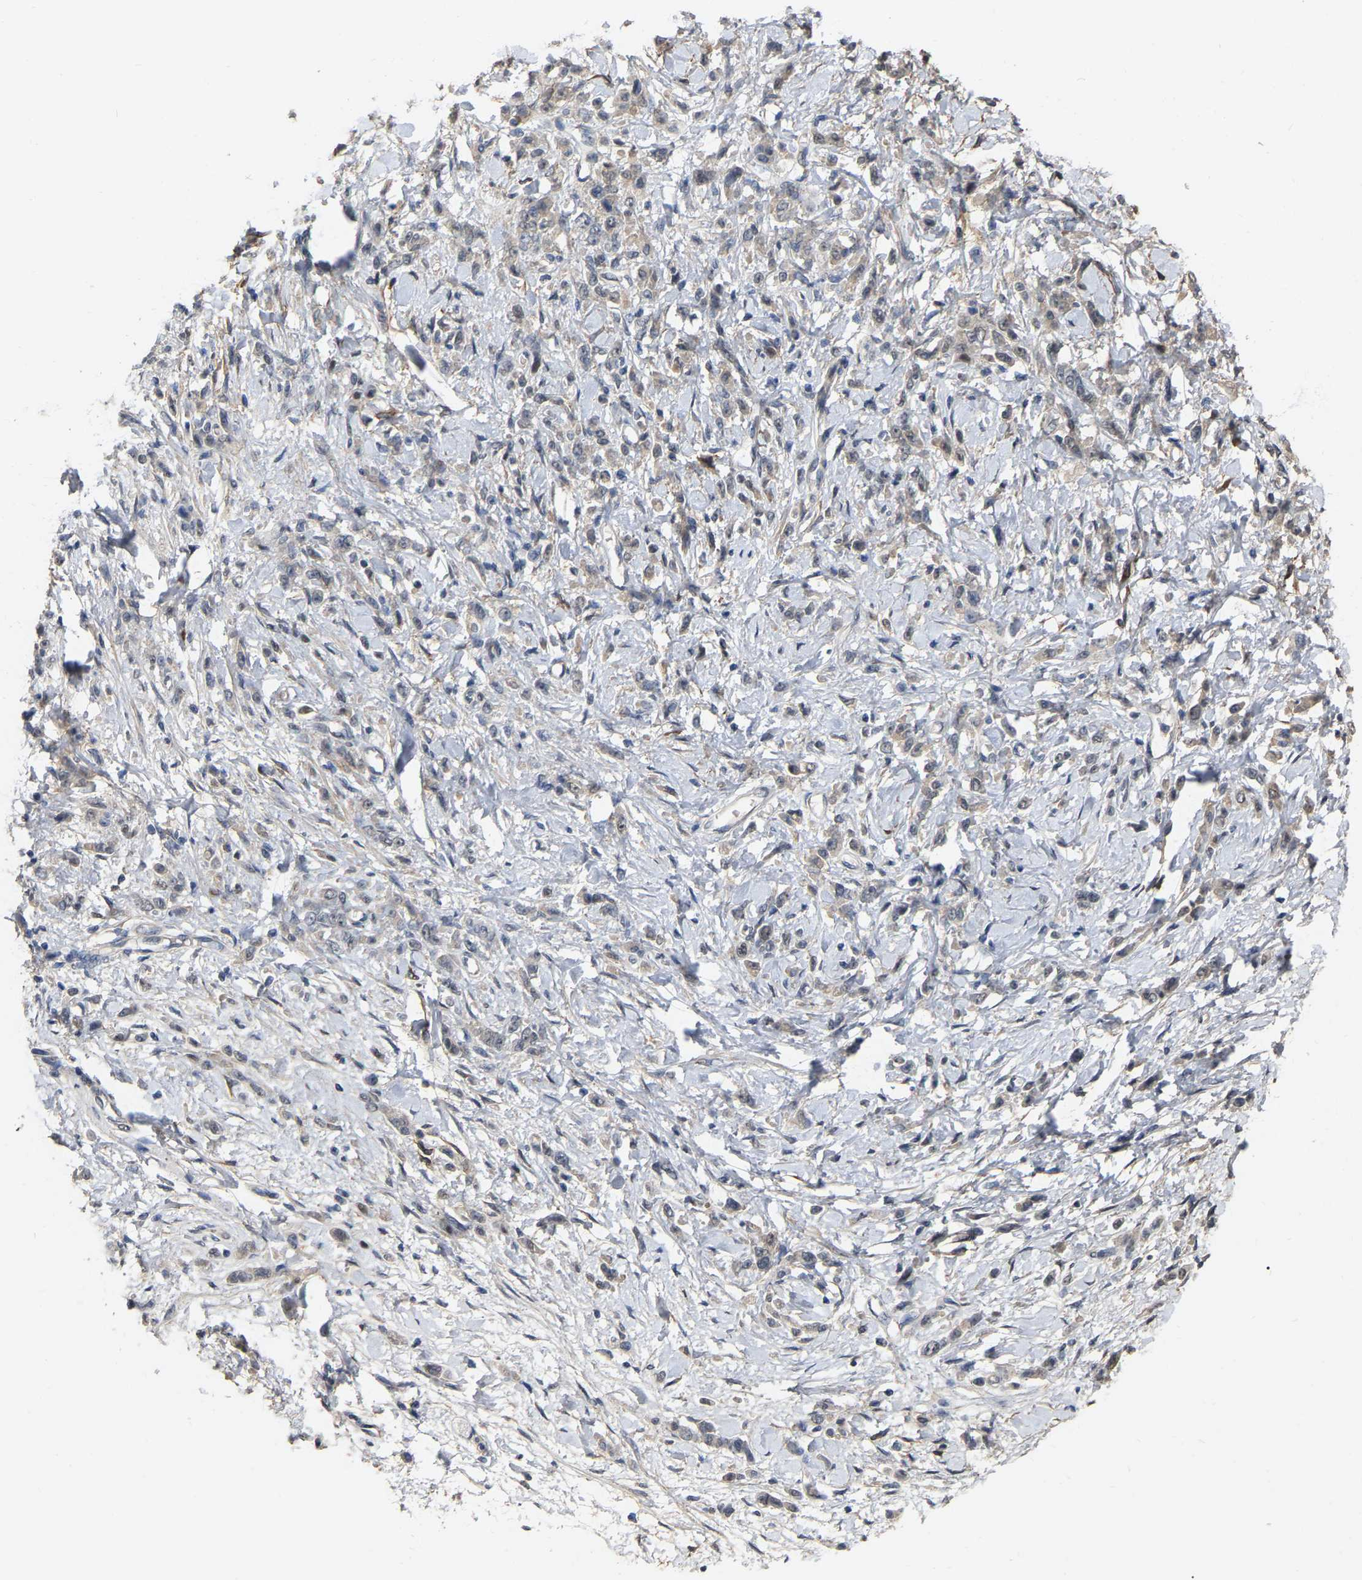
{"staining": {"intensity": "weak", "quantity": "25%-75%", "location": "cytoplasmic/membranous"}, "tissue": "stomach cancer", "cell_type": "Tumor cells", "image_type": "cancer", "snomed": [{"axis": "morphology", "description": "Normal tissue, NOS"}, {"axis": "morphology", "description": "Adenocarcinoma, NOS"}, {"axis": "topography", "description": "Stomach"}], "caption": "Immunohistochemistry of stomach cancer exhibits low levels of weak cytoplasmic/membranous staining in about 25%-75% of tumor cells.", "gene": "RUVBL1", "patient": {"sex": "male", "age": 82}}